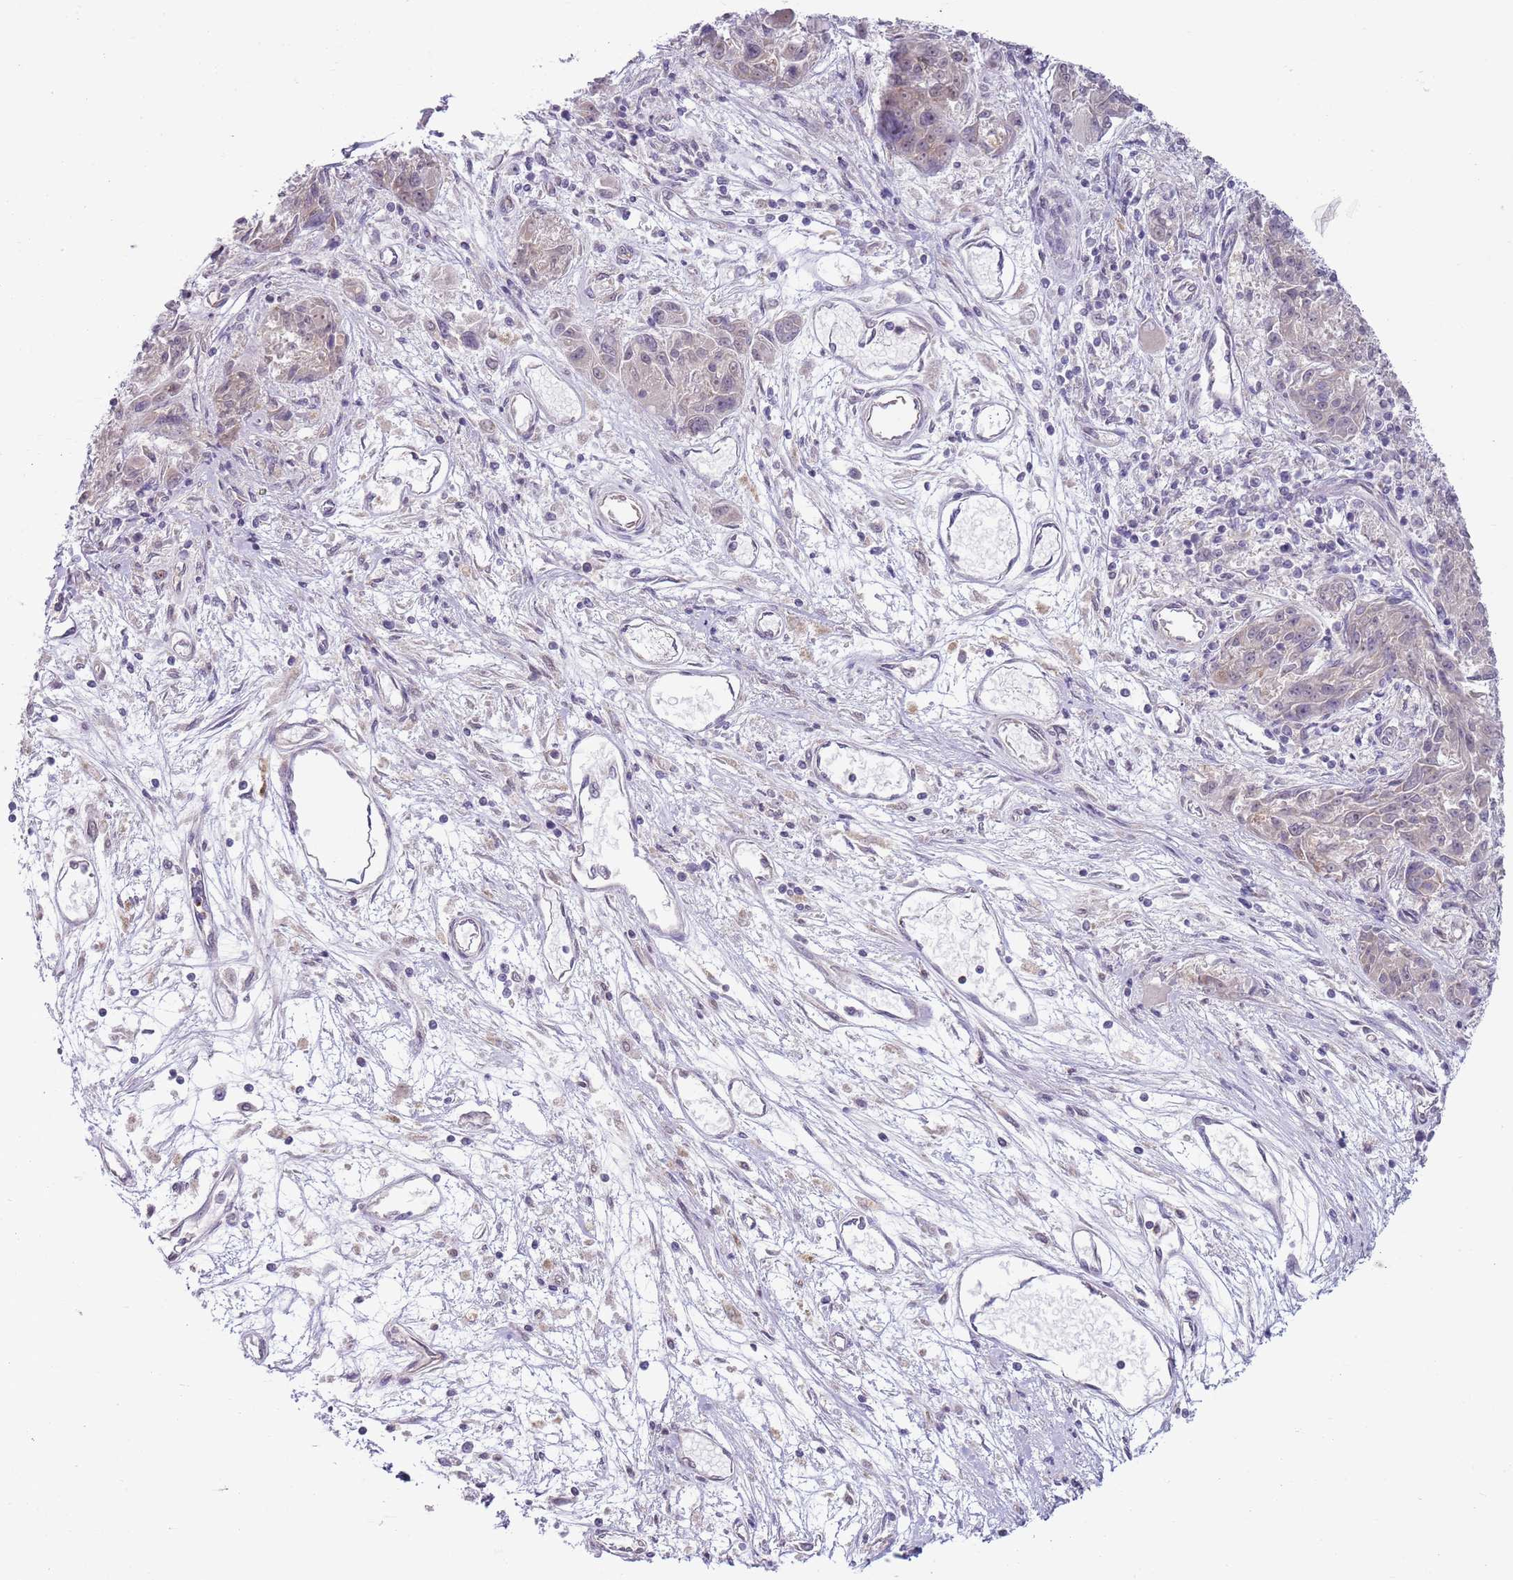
{"staining": {"intensity": "weak", "quantity": "<25%", "location": "cytoplasmic/membranous"}, "tissue": "melanoma", "cell_type": "Tumor cells", "image_type": "cancer", "snomed": [{"axis": "morphology", "description": "Malignant melanoma, NOS"}, {"axis": "topography", "description": "Skin"}], "caption": "Melanoma was stained to show a protein in brown. There is no significant positivity in tumor cells.", "gene": "SKOR2", "patient": {"sex": "male", "age": 53}}